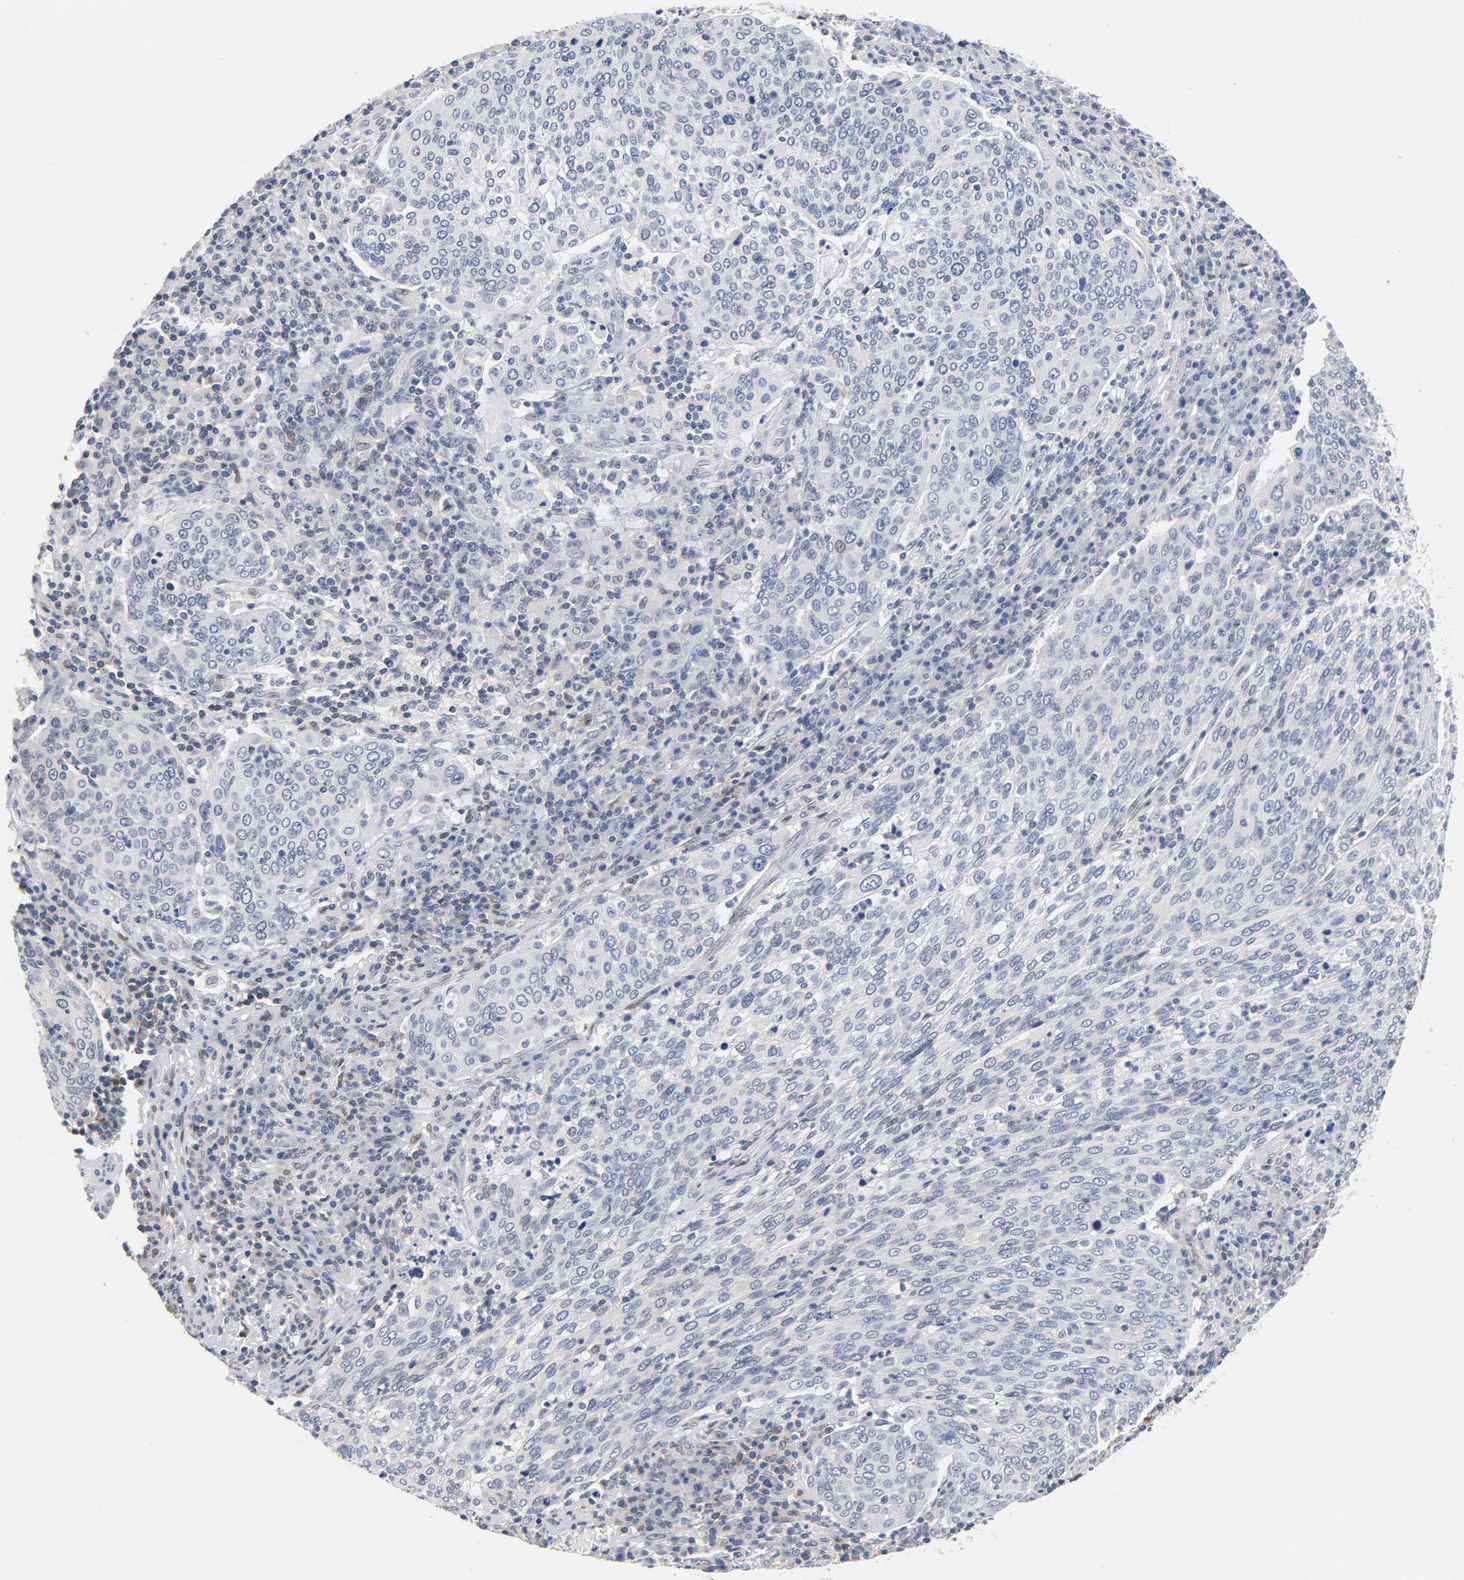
{"staining": {"intensity": "negative", "quantity": "none", "location": "none"}, "tissue": "cervical cancer", "cell_type": "Tumor cells", "image_type": "cancer", "snomed": [{"axis": "morphology", "description": "Squamous cell carcinoma, NOS"}, {"axis": "topography", "description": "Cervix"}], "caption": "A histopathology image of cervical squamous cell carcinoma stained for a protein demonstrates no brown staining in tumor cells.", "gene": "NFATC1", "patient": {"sex": "female", "age": 40}}